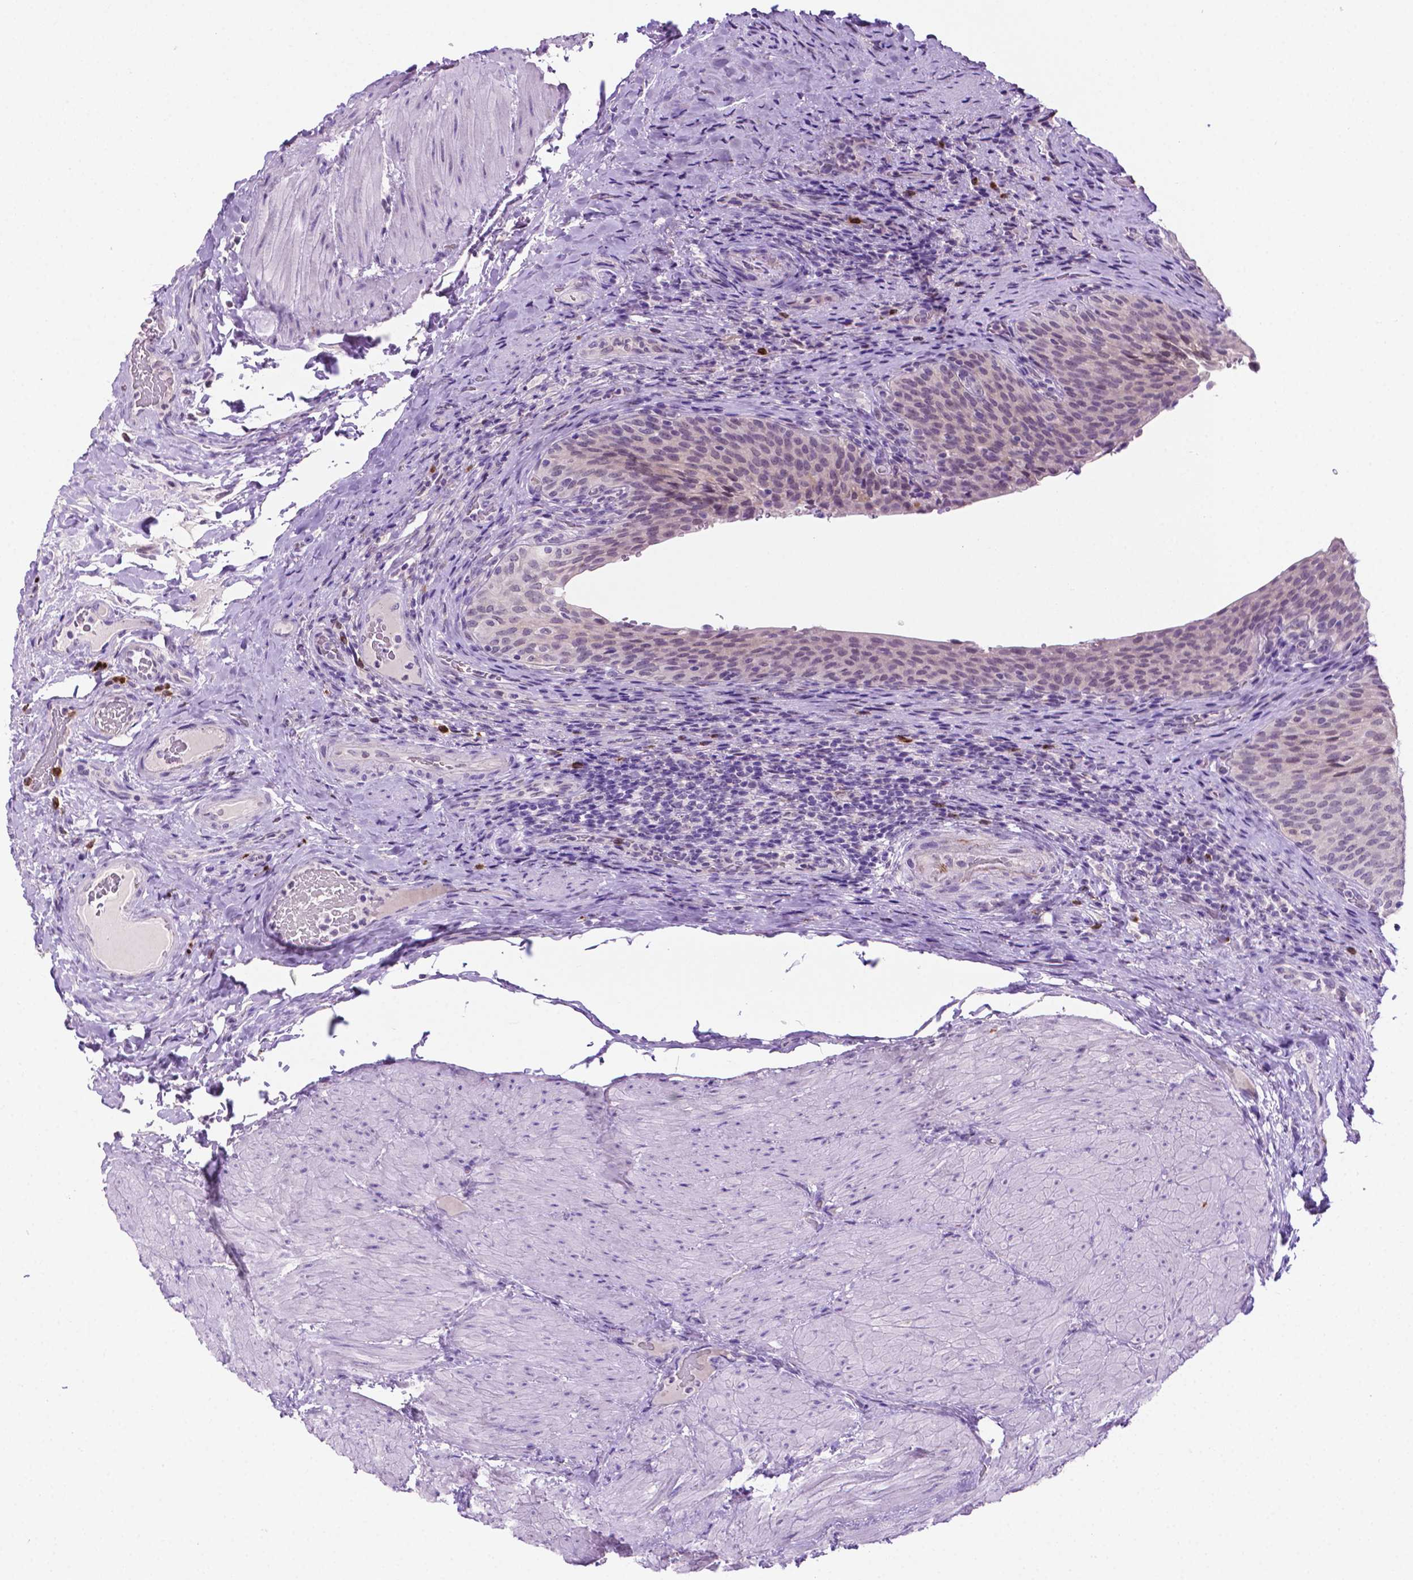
{"staining": {"intensity": "negative", "quantity": "none", "location": "none"}, "tissue": "urinary bladder", "cell_type": "Urothelial cells", "image_type": "normal", "snomed": [{"axis": "morphology", "description": "Normal tissue, NOS"}, {"axis": "topography", "description": "Urinary bladder"}, {"axis": "topography", "description": "Peripheral nerve tissue"}], "caption": "DAB (3,3'-diaminobenzidine) immunohistochemical staining of normal urinary bladder exhibits no significant positivity in urothelial cells. (Immunohistochemistry, brightfield microscopy, high magnification).", "gene": "MMP27", "patient": {"sex": "male", "age": 66}}